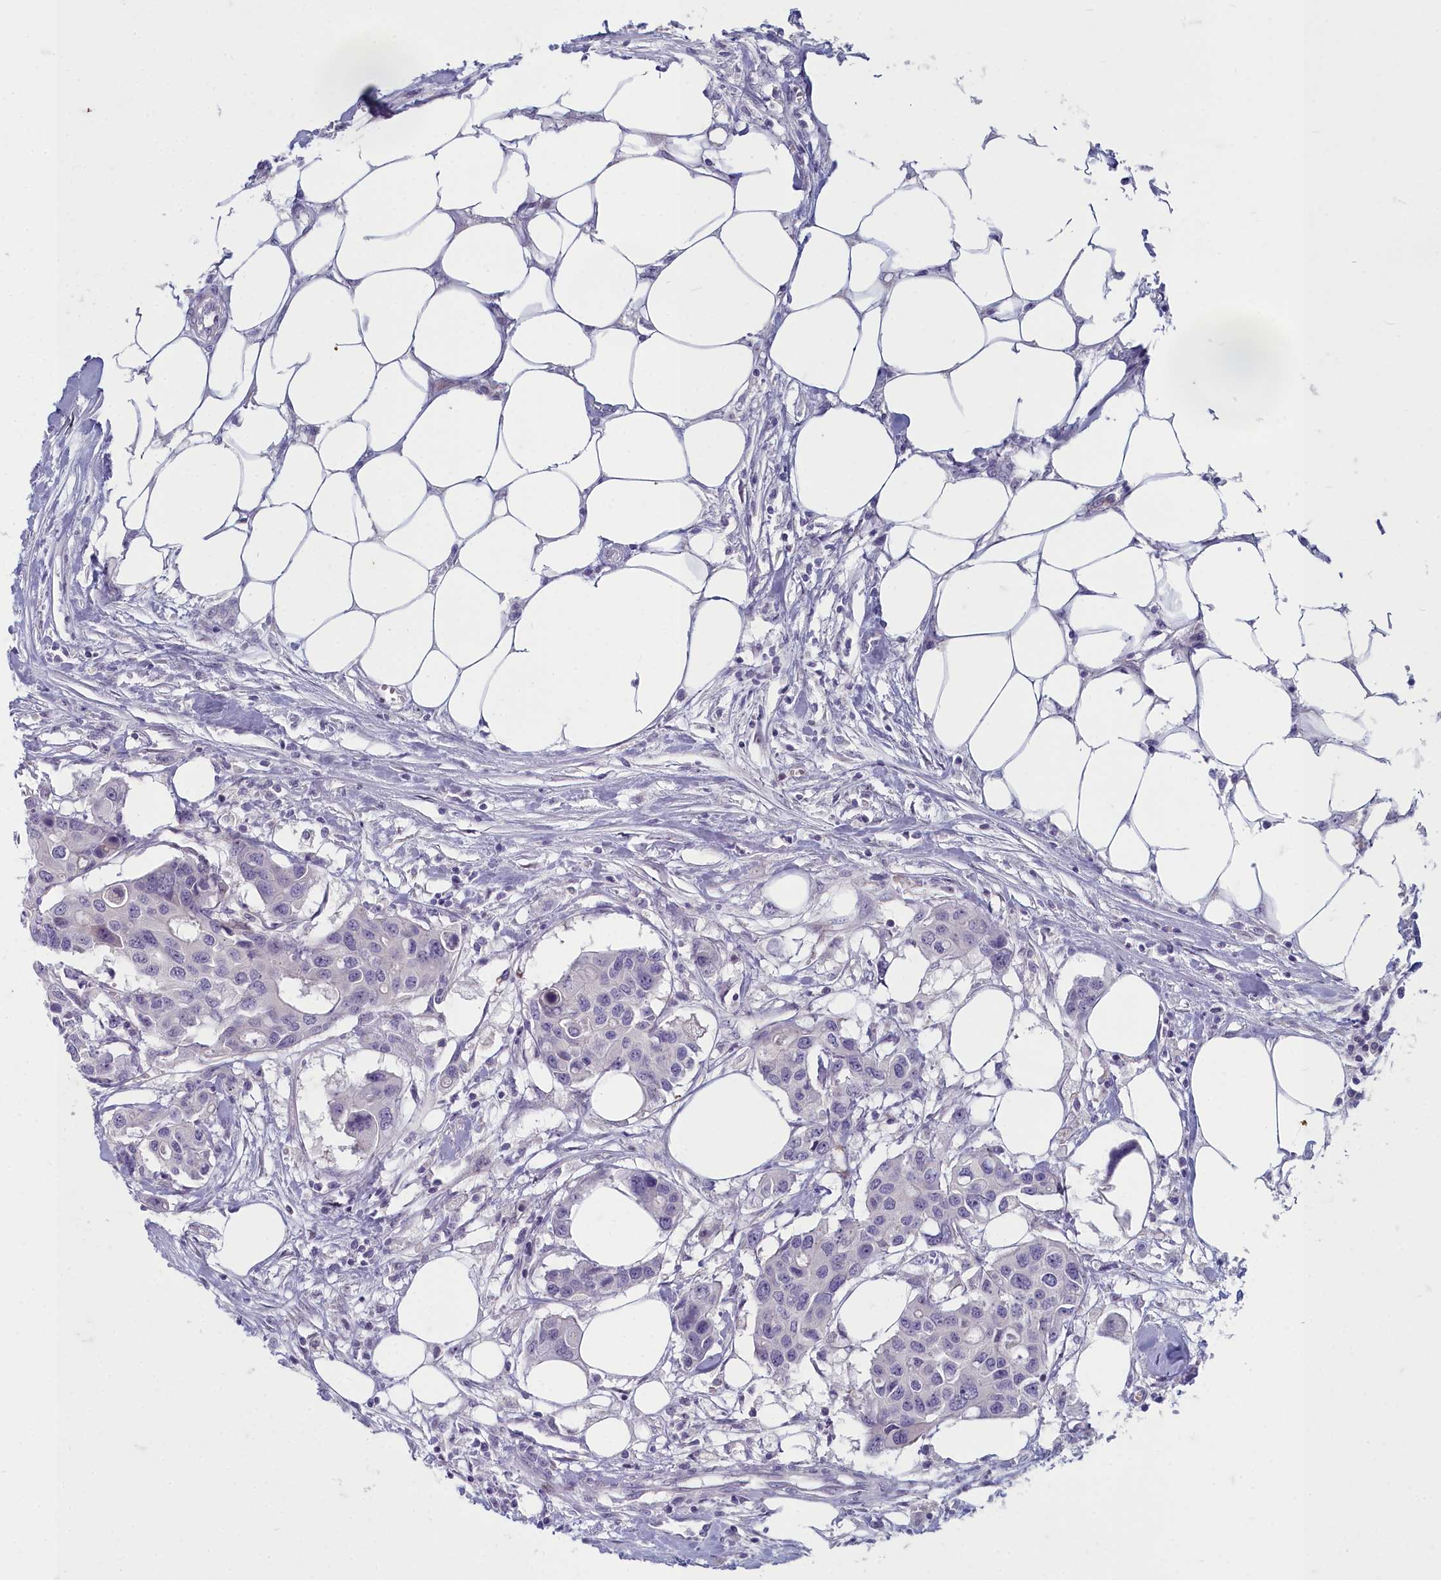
{"staining": {"intensity": "negative", "quantity": "none", "location": "none"}, "tissue": "colorectal cancer", "cell_type": "Tumor cells", "image_type": "cancer", "snomed": [{"axis": "morphology", "description": "Adenocarcinoma, NOS"}, {"axis": "topography", "description": "Colon"}], "caption": "Colorectal cancer (adenocarcinoma) was stained to show a protein in brown. There is no significant positivity in tumor cells. (DAB (3,3'-diaminobenzidine) IHC visualized using brightfield microscopy, high magnification).", "gene": "INSYN2A", "patient": {"sex": "male", "age": 77}}